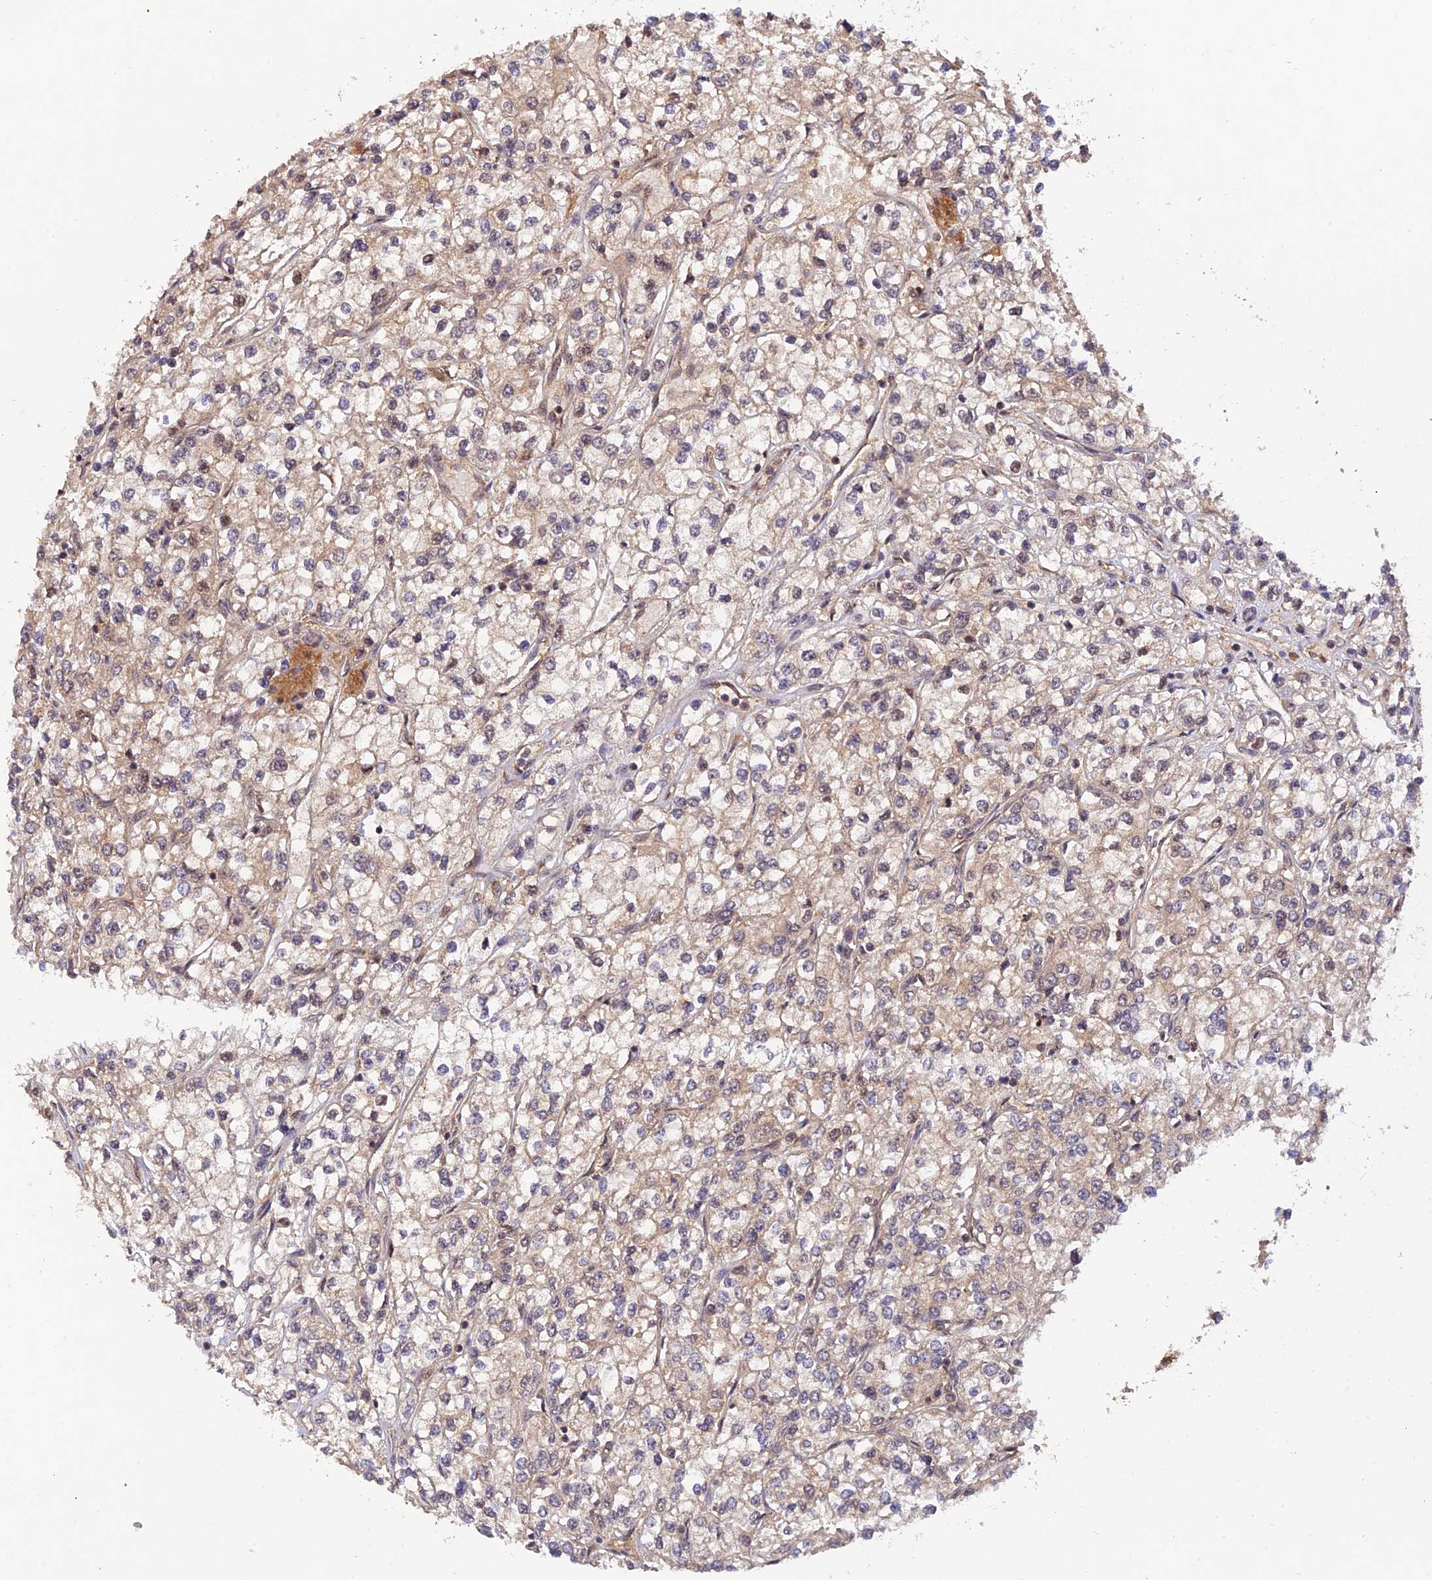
{"staining": {"intensity": "weak", "quantity": "25%-75%", "location": "cytoplasmic/membranous"}, "tissue": "renal cancer", "cell_type": "Tumor cells", "image_type": "cancer", "snomed": [{"axis": "morphology", "description": "Adenocarcinoma, NOS"}, {"axis": "topography", "description": "Kidney"}], "caption": "An IHC histopathology image of tumor tissue is shown. Protein staining in brown shows weak cytoplasmic/membranous positivity in renal cancer within tumor cells.", "gene": "REV1", "patient": {"sex": "male", "age": 80}}